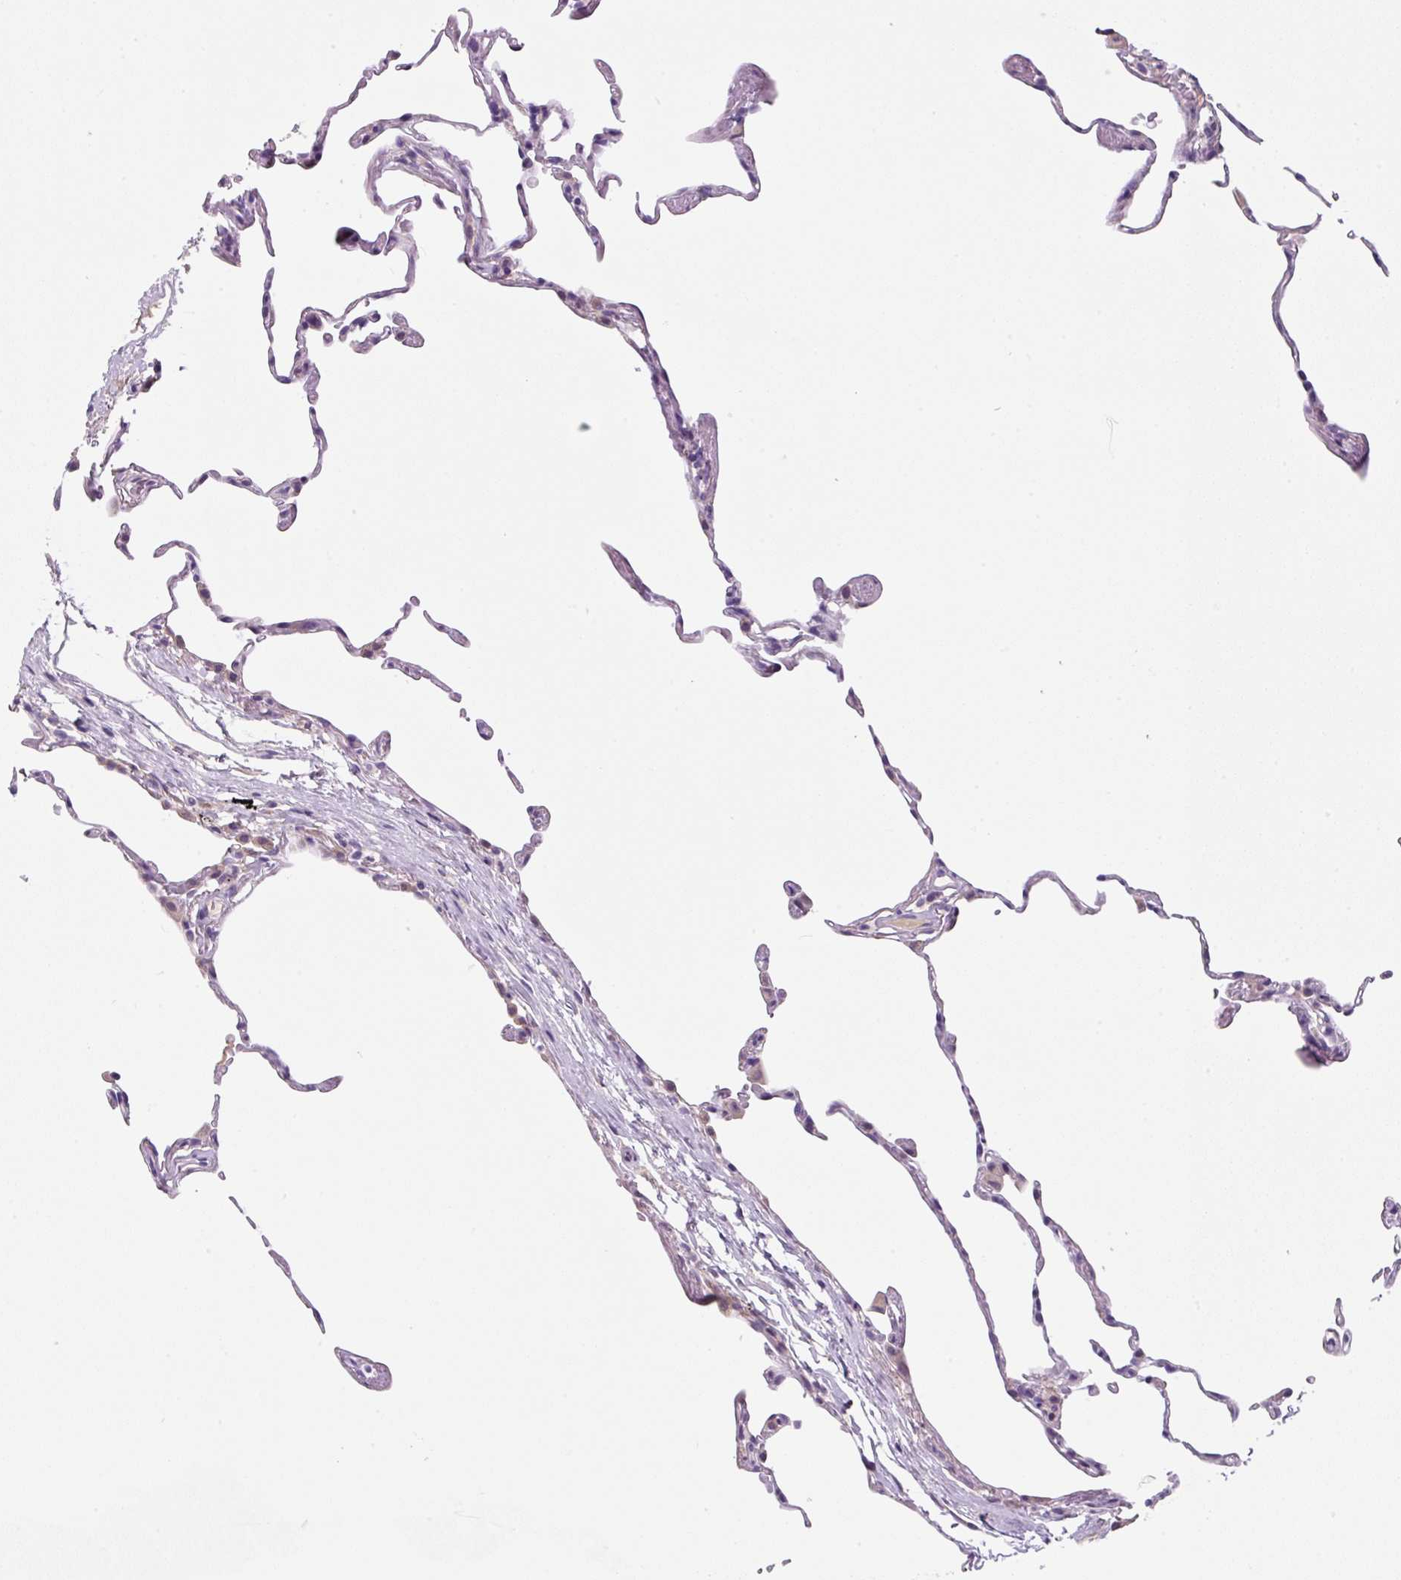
{"staining": {"intensity": "weak", "quantity": "<25%", "location": "cytoplasmic/membranous"}, "tissue": "lung", "cell_type": "Alveolar cells", "image_type": "normal", "snomed": [{"axis": "morphology", "description": "Normal tissue, NOS"}, {"axis": "topography", "description": "Lung"}], "caption": "Immunohistochemical staining of unremarkable human lung displays no significant positivity in alveolar cells.", "gene": "FZD5", "patient": {"sex": "female", "age": 57}}